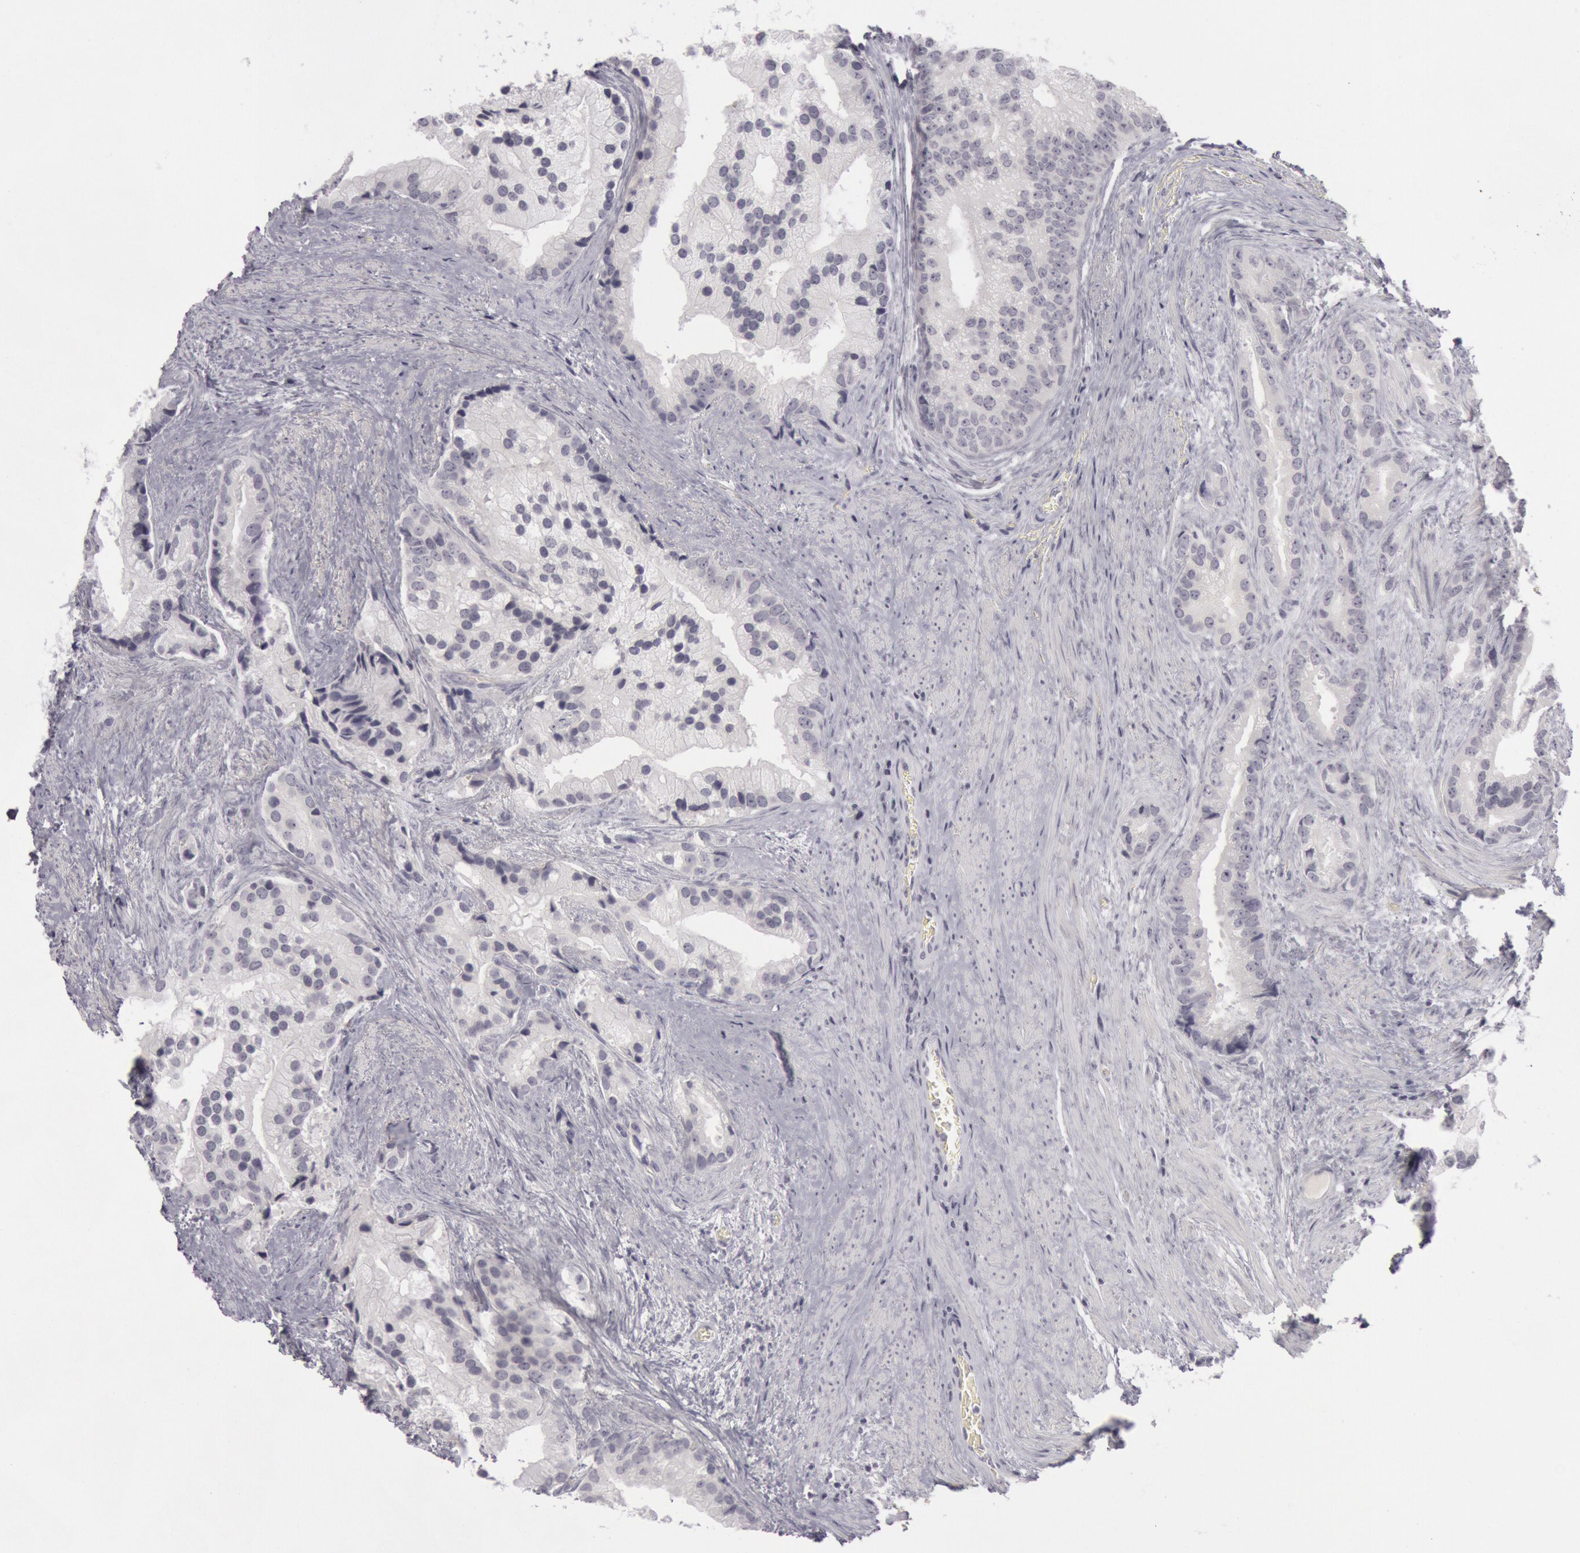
{"staining": {"intensity": "negative", "quantity": "none", "location": "none"}, "tissue": "prostate cancer", "cell_type": "Tumor cells", "image_type": "cancer", "snomed": [{"axis": "morphology", "description": "Adenocarcinoma, Low grade"}, {"axis": "topography", "description": "Prostate"}], "caption": "The IHC image has no significant positivity in tumor cells of low-grade adenocarcinoma (prostate) tissue.", "gene": "KRT16", "patient": {"sex": "male", "age": 71}}